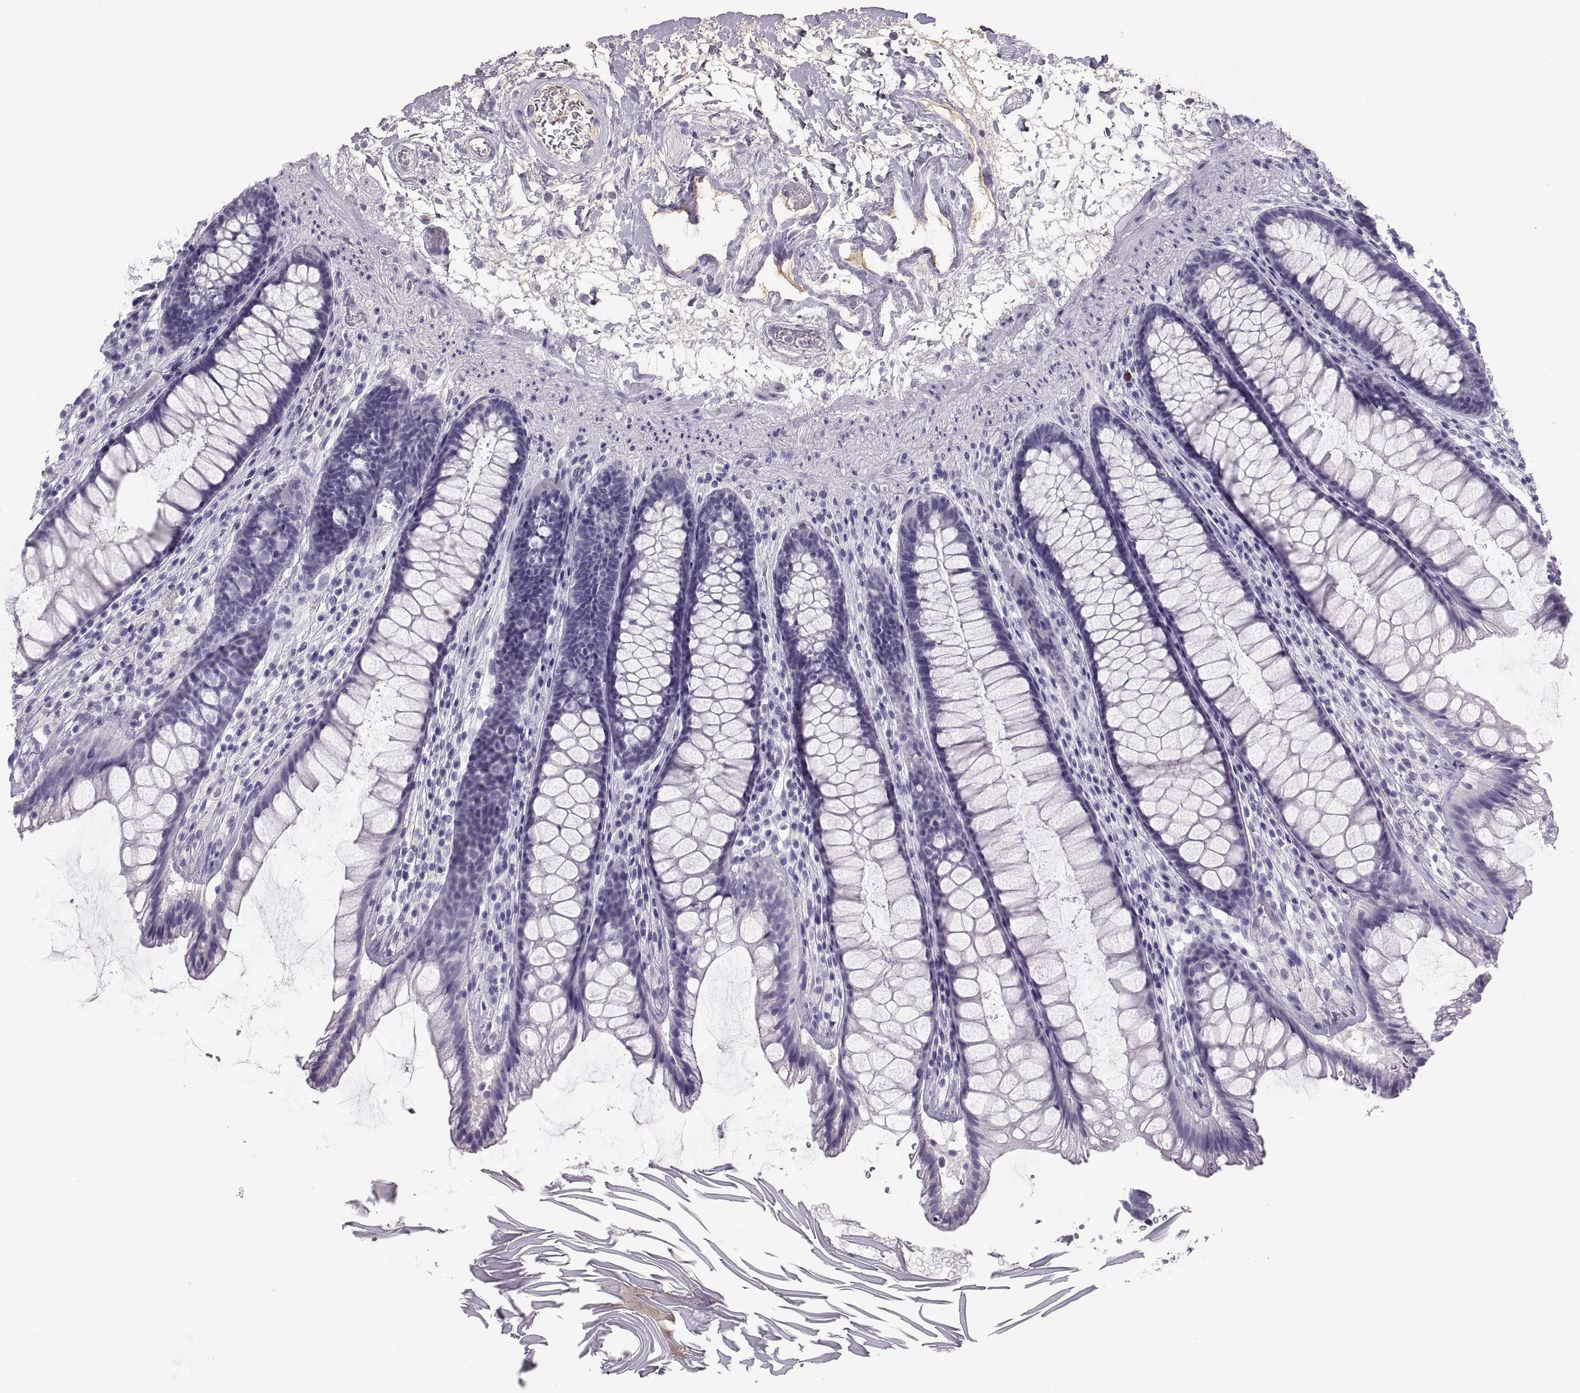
{"staining": {"intensity": "negative", "quantity": "none", "location": "none"}, "tissue": "rectum", "cell_type": "Glandular cells", "image_type": "normal", "snomed": [{"axis": "morphology", "description": "Normal tissue, NOS"}, {"axis": "topography", "description": "Rectum"}], "caption": "DAB (3,3'-diaminobenzidine) immunohistochemical staining of normal human rectum demonstrates no significant staining in glandular cells.", "gene": "MAGEB2", "patient": {"sex": "male", "age": 72}}